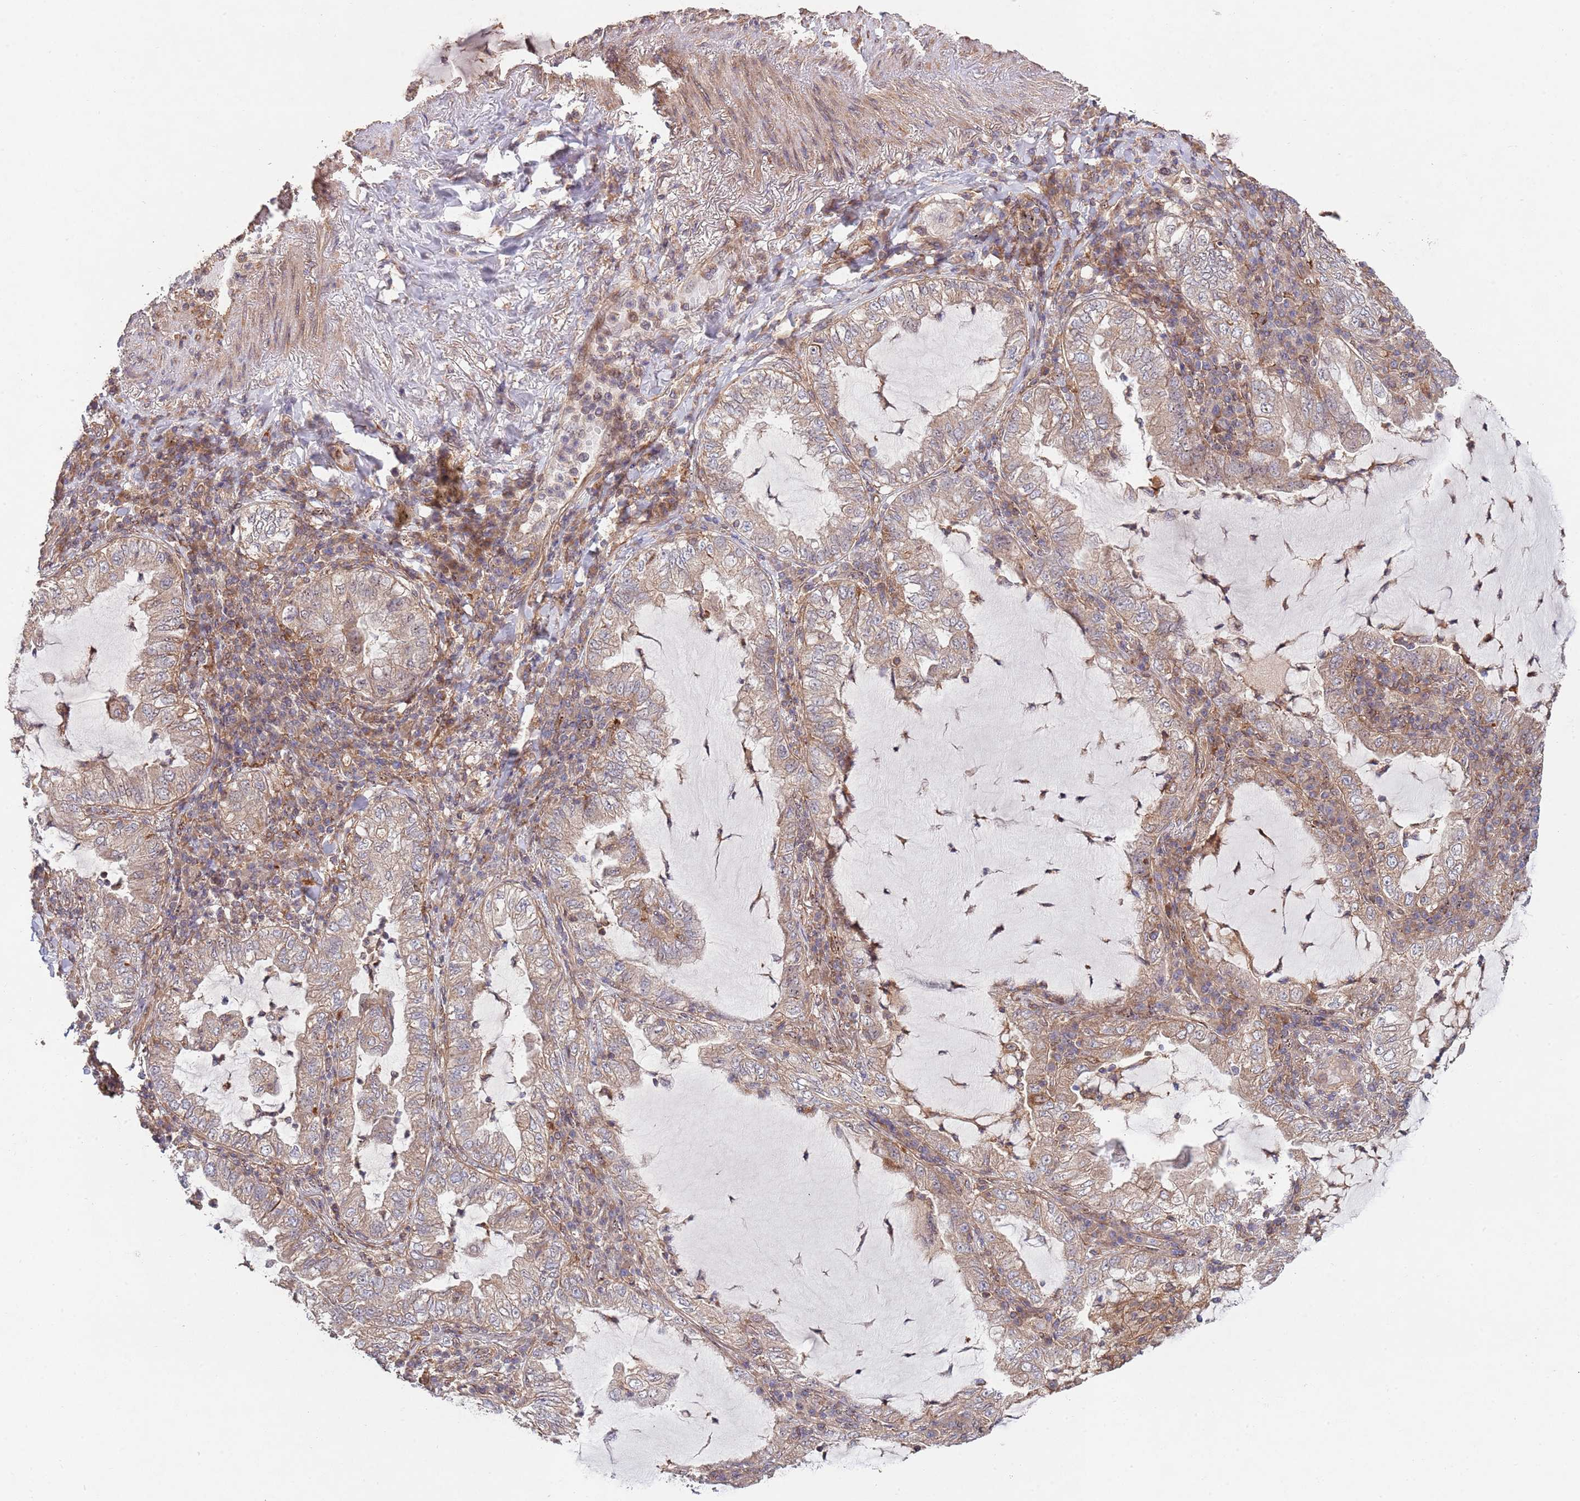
{"staining": {"intensity": "weak", "quantity": ">75%", "location": "cytoplasmic/membranous"}, "tissue": "lung cancer", "cell_type": "Tumor cells", "image_type": "cancer", "snomed": [{"axis": "morphology", "description": "Adenocarcinoma, NOS"}, {"axis": "topography", "description": "Lung"}], "caption": "Protein expression analysis of human lung adenocarcinoma reveals weak cytoplasmic/membranous positivity in approximately >75% of tumor cells.", "gene": "RNF19B", "patient": {"sex": "female", "age": 73}}